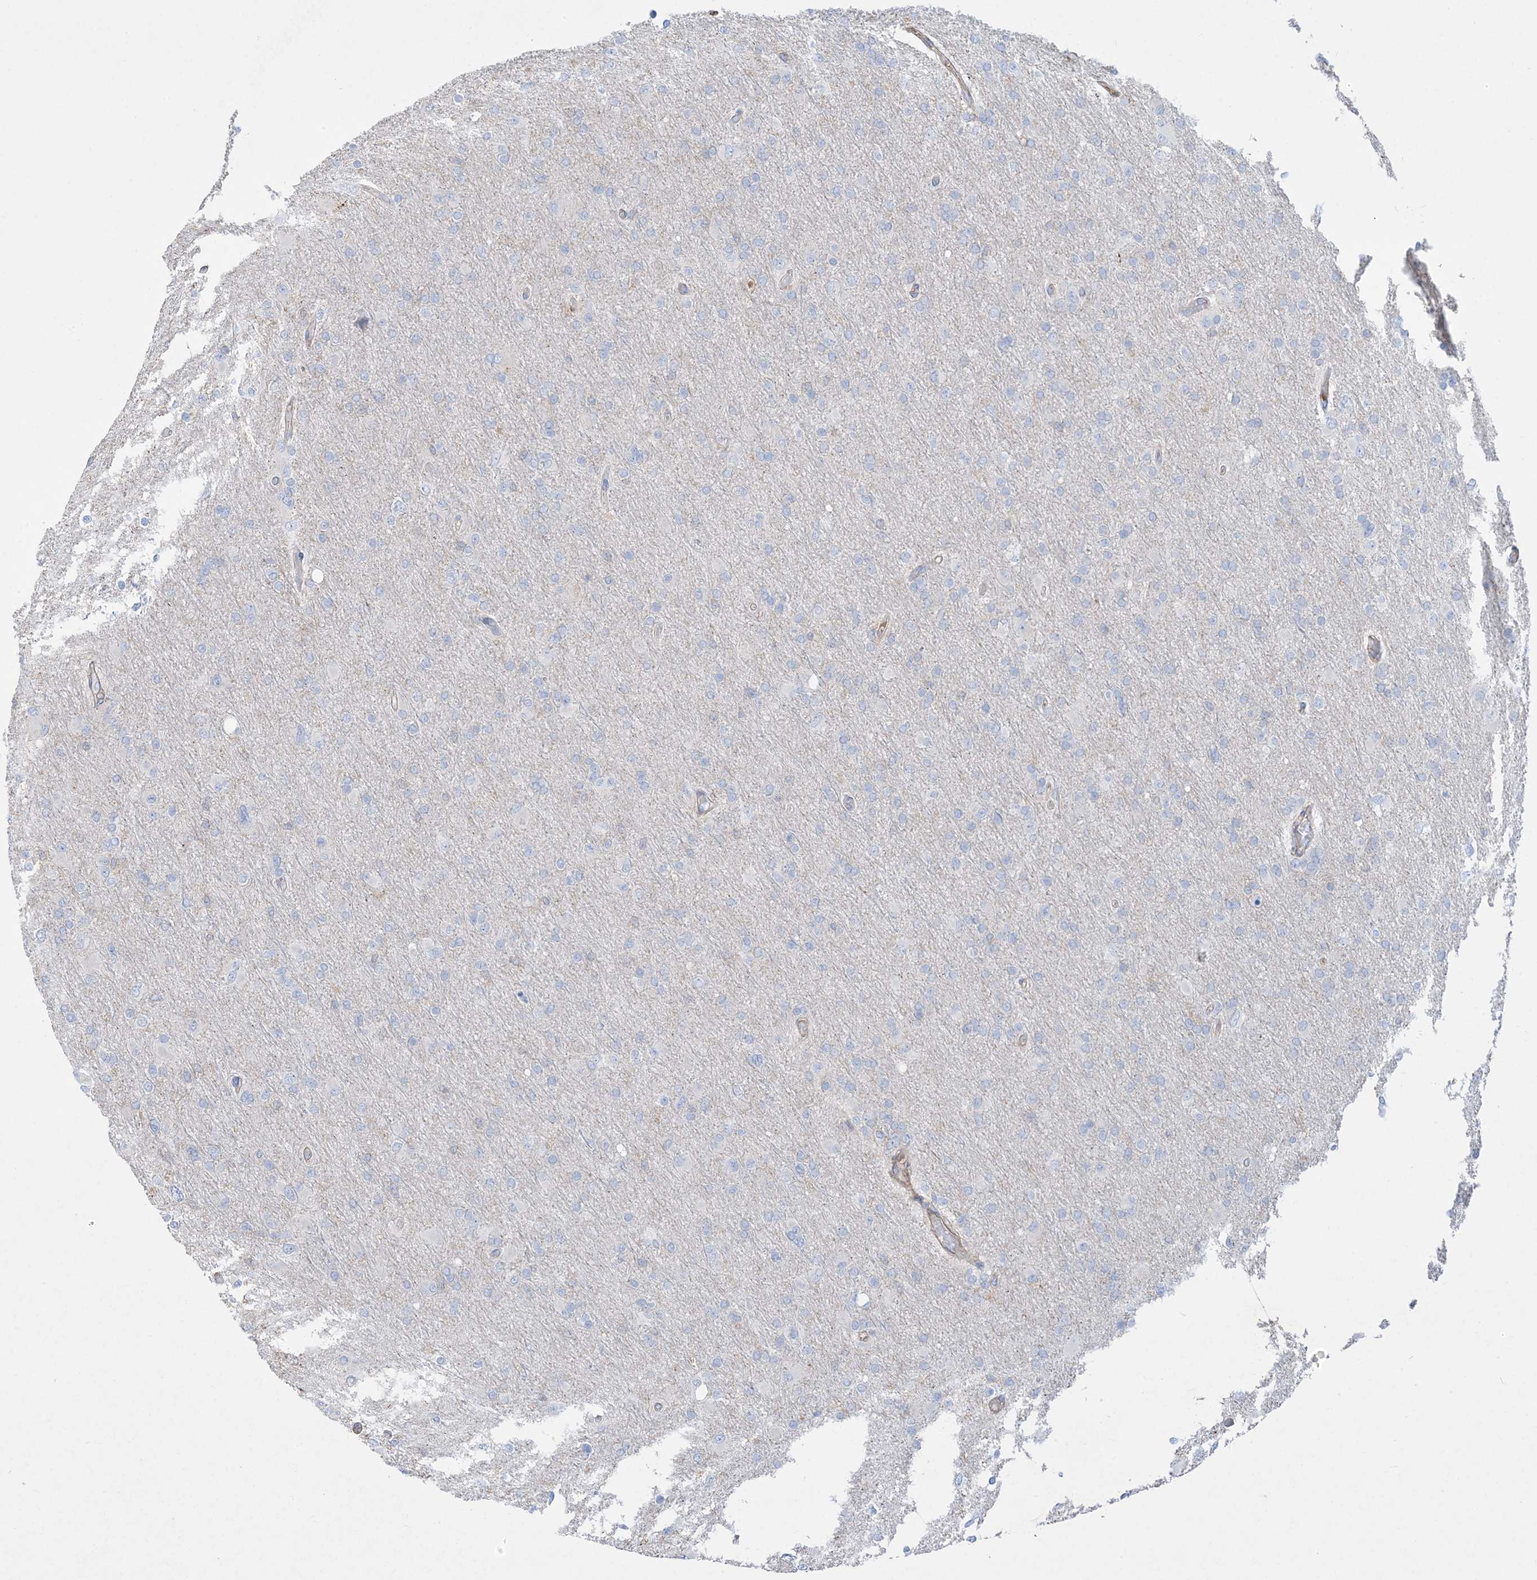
{"staining": {"intensity": "negative", "quantity": "none", "location": "none"}, "tissue": "glioma", "cell_type": "Tumor cells", "image_type": "cancer", "snomed": [{"axis": "morphology", "description": "Glioma, malignant, High grade"}, {"axis": "topography", "description": "Cerebral cortex"}], "caption": "This is an immunohistochemistry (IHC) photomicrograph of human glioma. There is no staining in tumor cells.", "gene": "GTF3C2", "patient": {"sex": "female", "age": 36}}